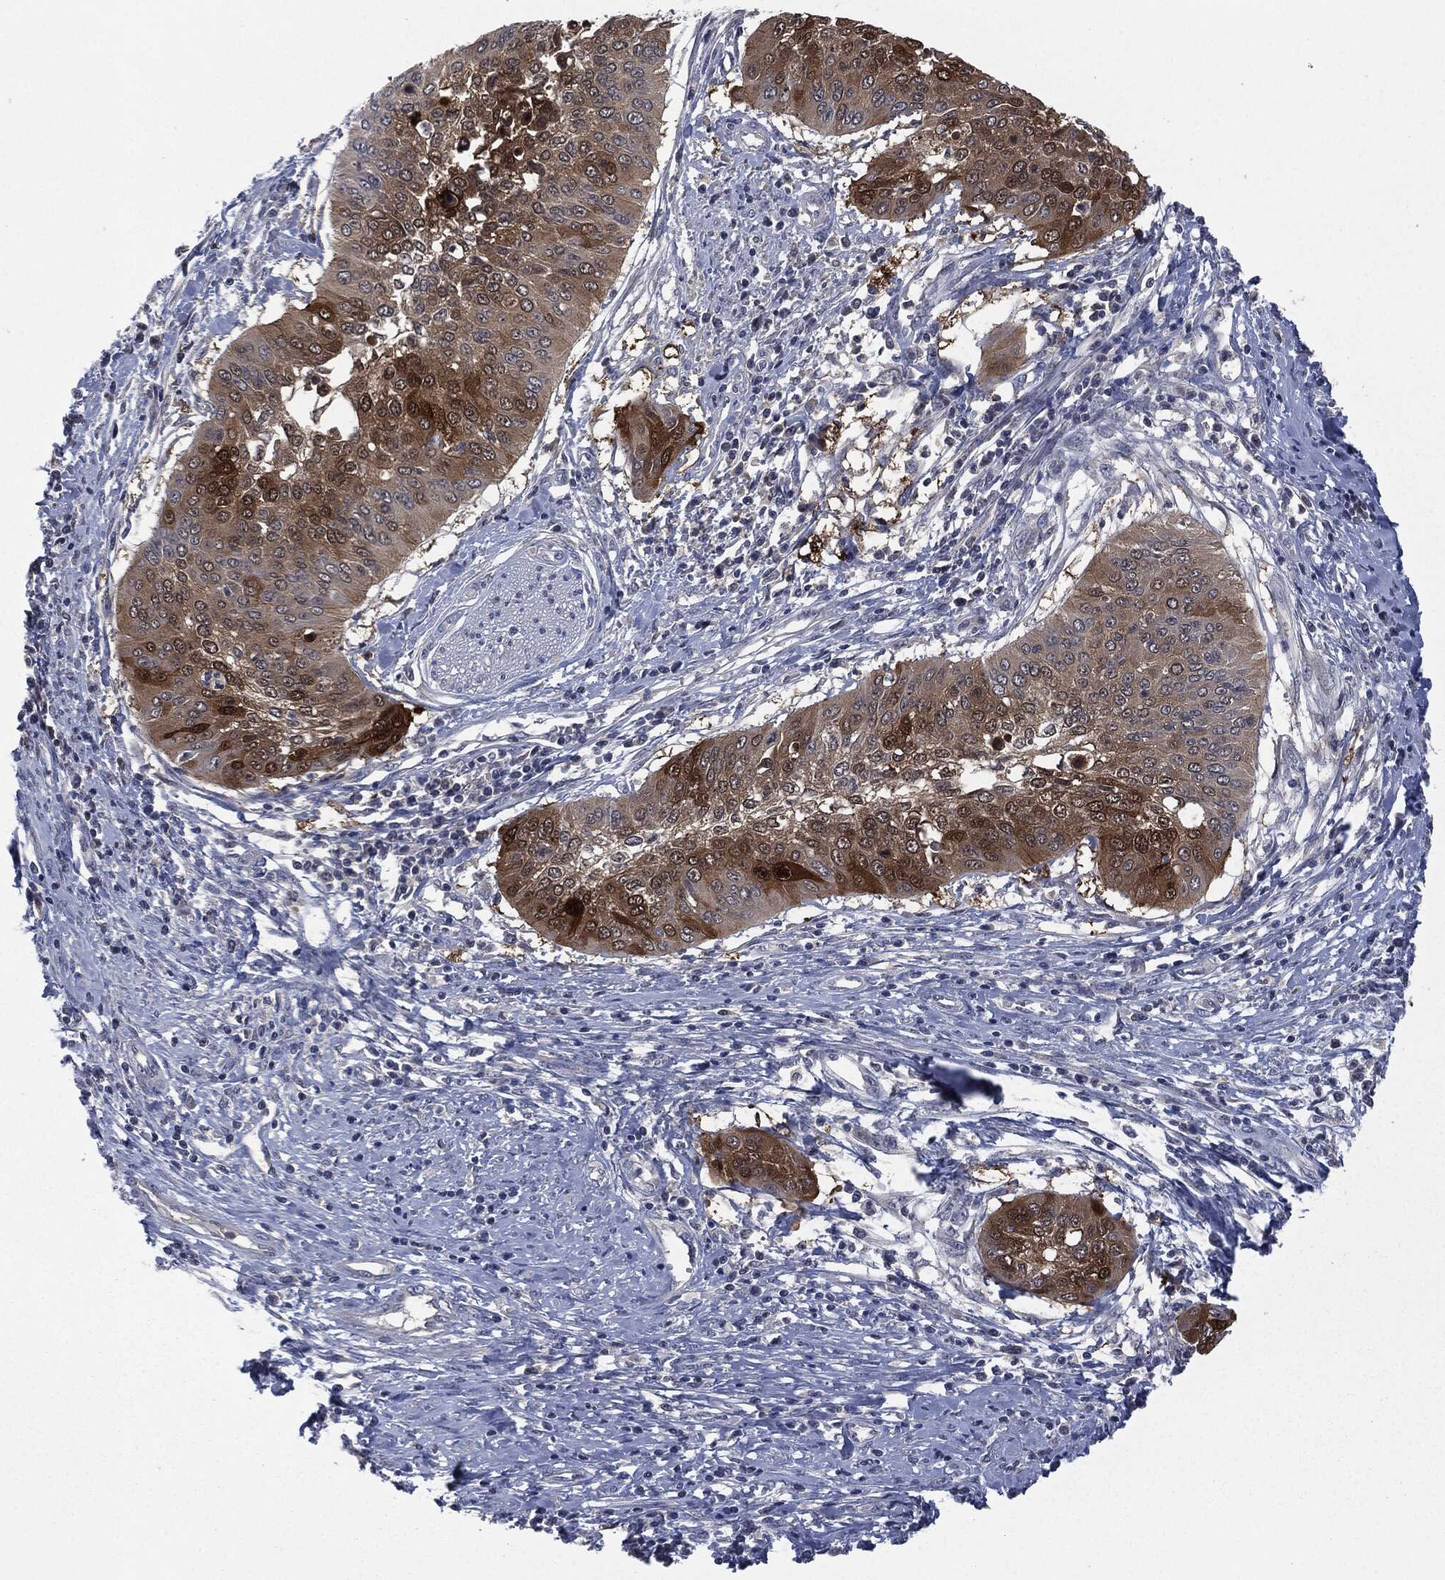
{"staining": {"intensity": "strong", "quantity": "<25%", "location": "cytoplasmic/membranous,nuclear"}, "tissue": "cervical cancer", "cell_type": "Tumor cells", "image_type": "cancer", "snomed": [{"axis": "morphology", "description": "Normal tissue, NOS"}, {"axis": "morphology", "description": "Squamous cell carcinoma, NOS"}, {"axis": "topography", "description": "Cervix"}], "caption": "This is an image of IHC staining of squamous cell carcinoma (cervical), which shows strong positivity in the cytoplasmic/membranous and nuclear of tumor cells.", "gene": "IL1RN", "patient": {"sex": "female", "age": 39}}